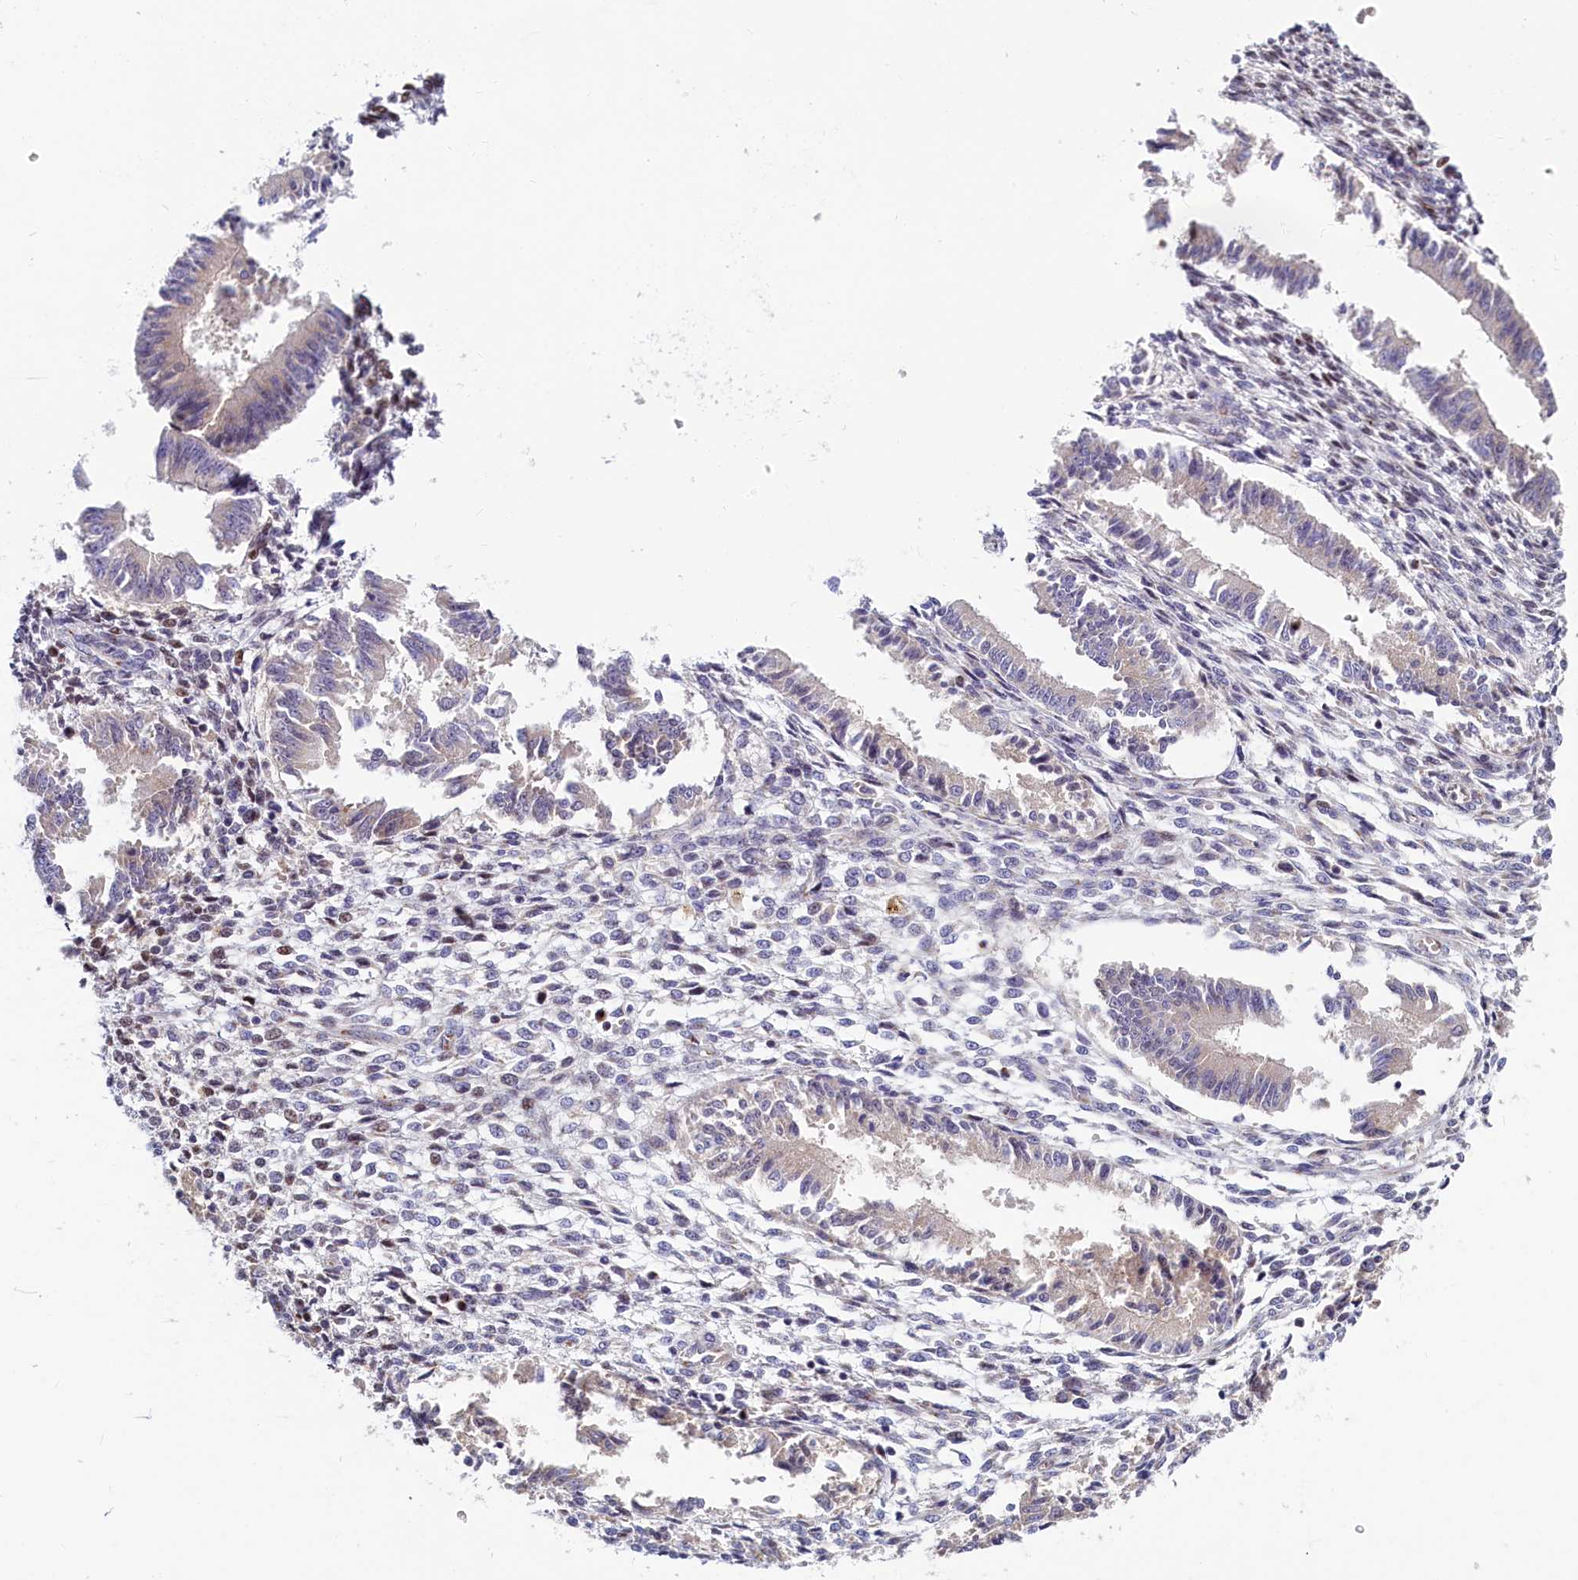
{"staining": {"intensity": "moderate", "quantity": "25%-75%", "location": "nuclear"}, "tissue": "endometrium", "cell_type": "Cells in endometrial stroma", "image_type": "normal", "snomed": [{"axis": "morphology", "description": "Normal tissue, NOS"}, {"axis": "topography", "description": "Uterus"}, {"axis": "topography", "description": "Endometrium"}], "caption": "This photomicrograph exhibits immunohistochemistry staining of benign human endometrium, with medium moderate nuclear staining in approximately 25%-75% of cells in endometrial stroma.", "gene": "CHST12", "patient": {"sex": "female", "age": 48}}